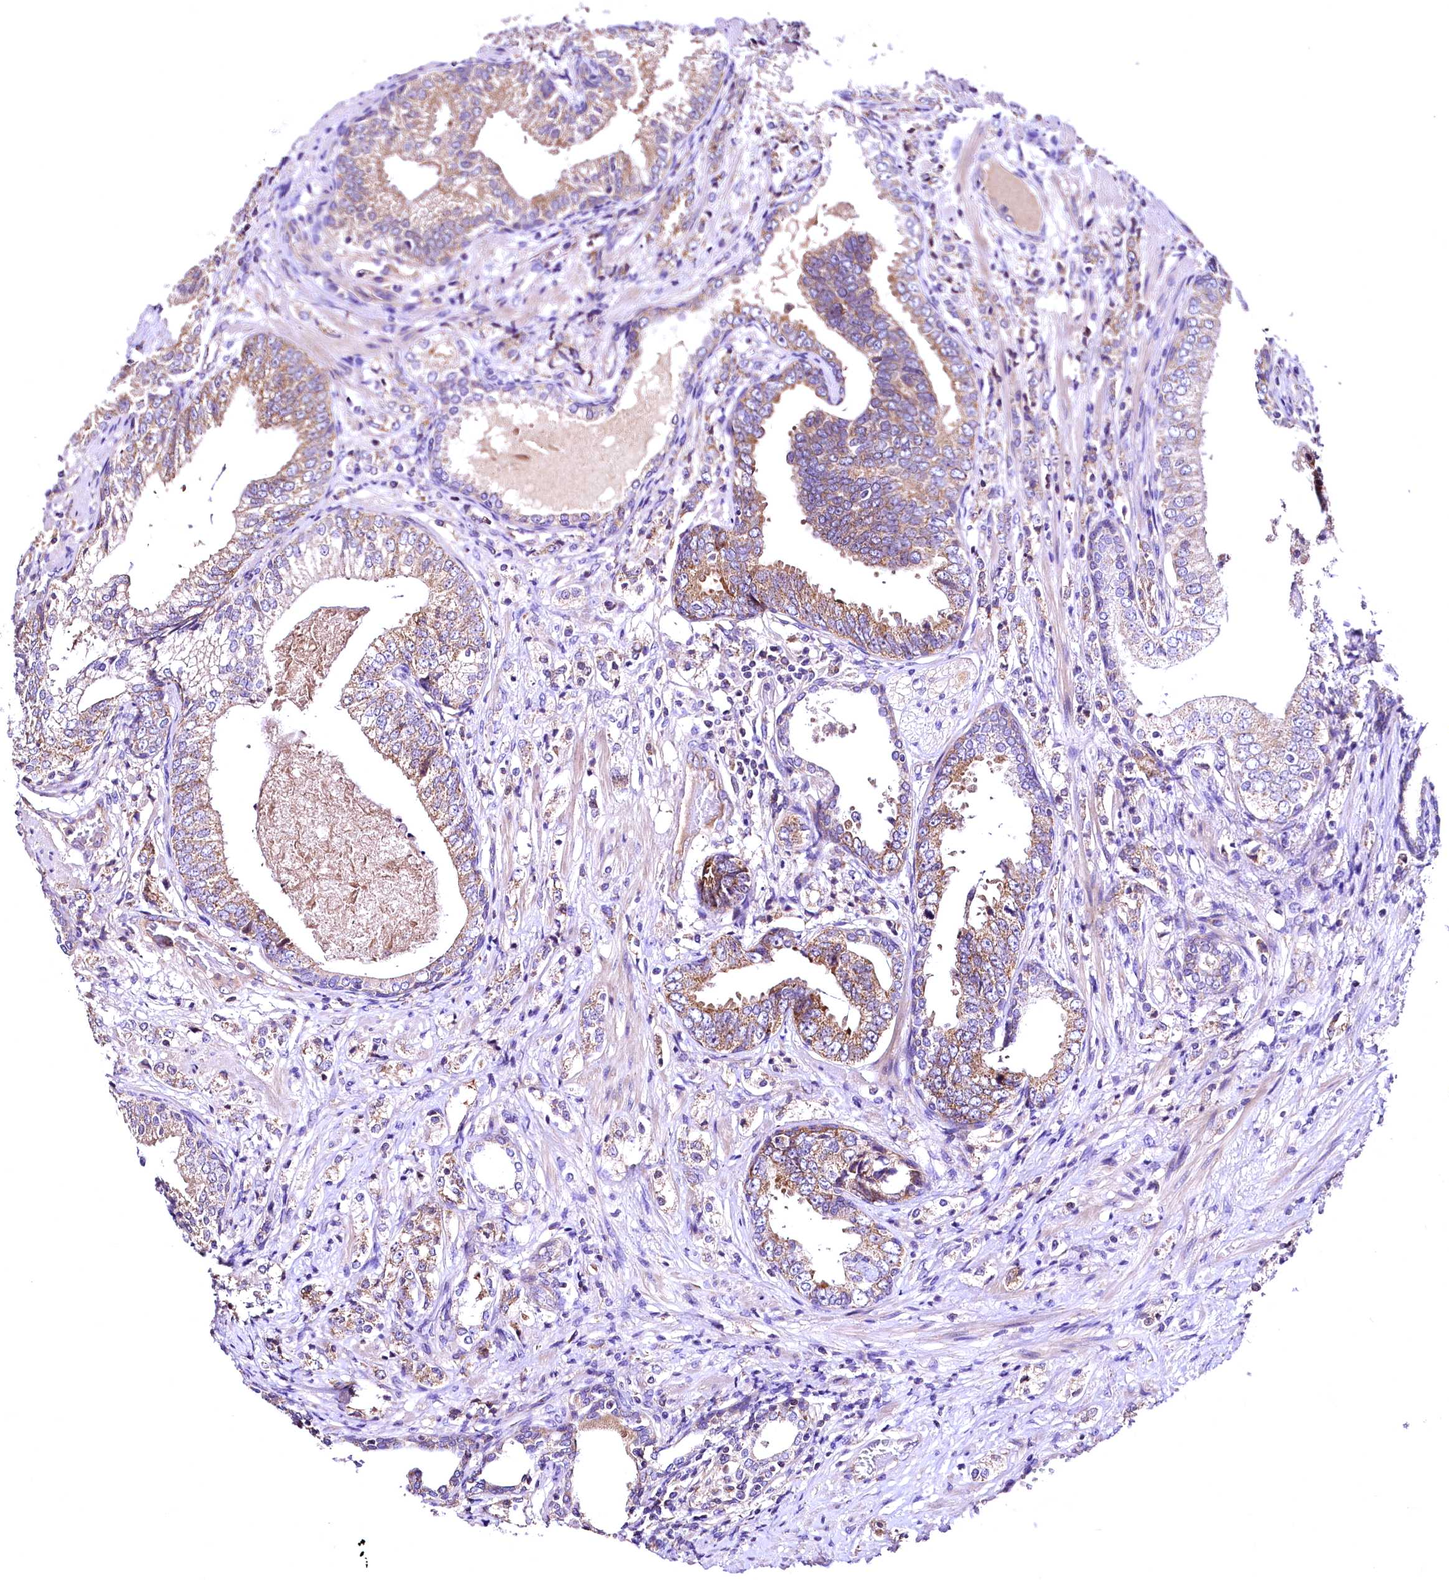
{"staining": {"intensity": "moderate", "quantity": ">75%", "location": "cytoplasmic/membranous"}, "tissue": "prostate cancer", "cell_type": "Tumor cells", "image_type": "cancer", "snomed": [{"axis": "morphology", "description": "Adenocarcinoma, High grade"}, {"axis": "topography", "description": "Prostate"}], "caption": "IHC image of human prostate high-grade adenocarcinoma stained for a protein (brown), which exhibits medium levels of moderate cytoplasmic/membranous positivity in approximately >75% of tumor cells.", "gene": "MRPL57", "patient": {"sex": "male", "age": 69}}